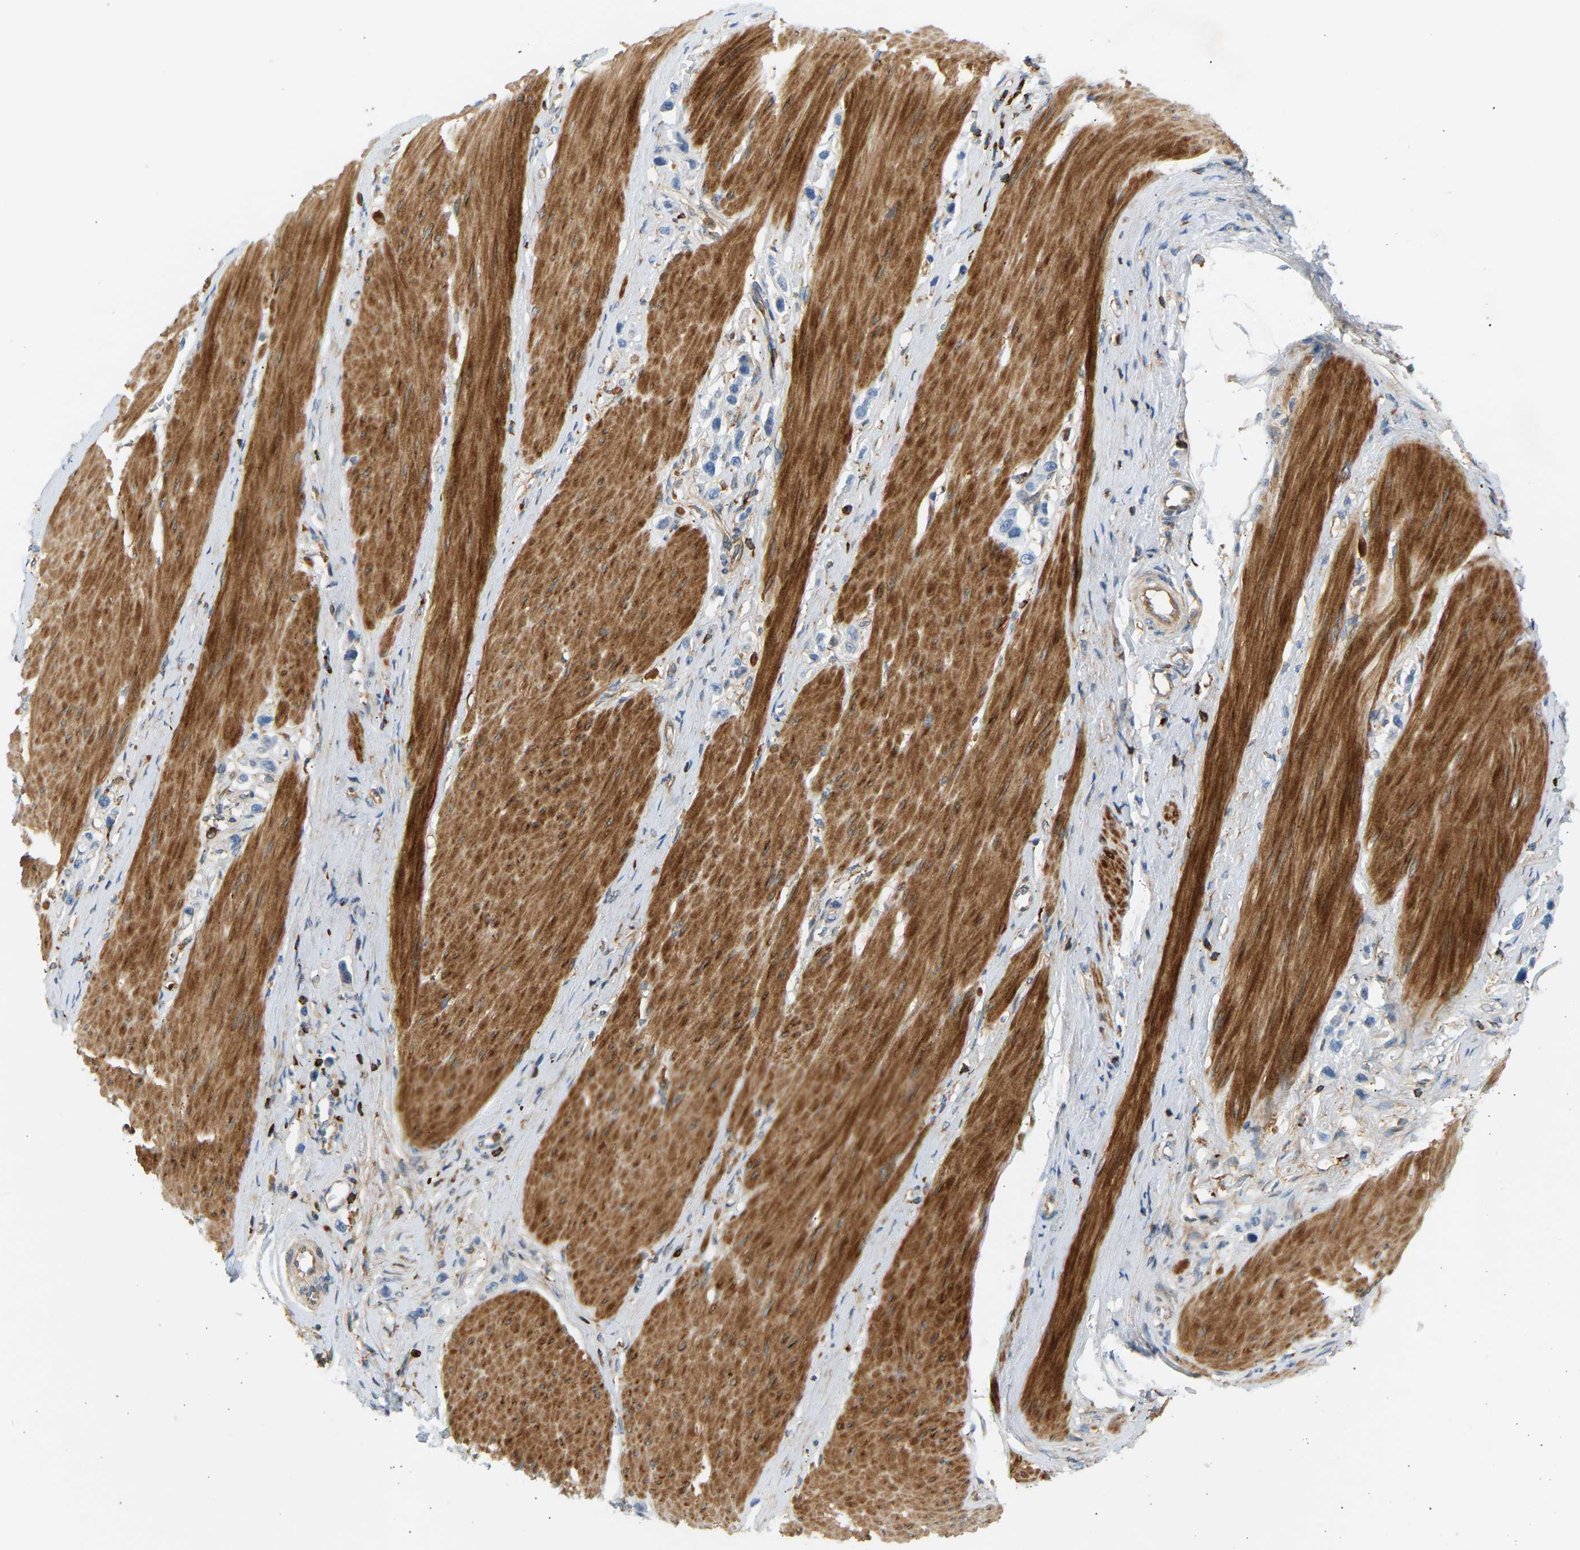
{"staining": {"intensity": "negative", "quantity": "none", "location": "none"}, "tissue": "stomach cancer", "cell_type": "Tumor cells", "image_type": "cancer", "snomed": [{"axis": "morphology", "description": "Adenocarcinoma, NOS"}, {"axis": "topography", "description": "Stomach"}], "caption": "Protein analysis of stomach cancer (adenocarcinoma) displays no significant positivity in tumor cells.", "gene": "FNBP1", "patient": {"sex": "female", "age": 65}}